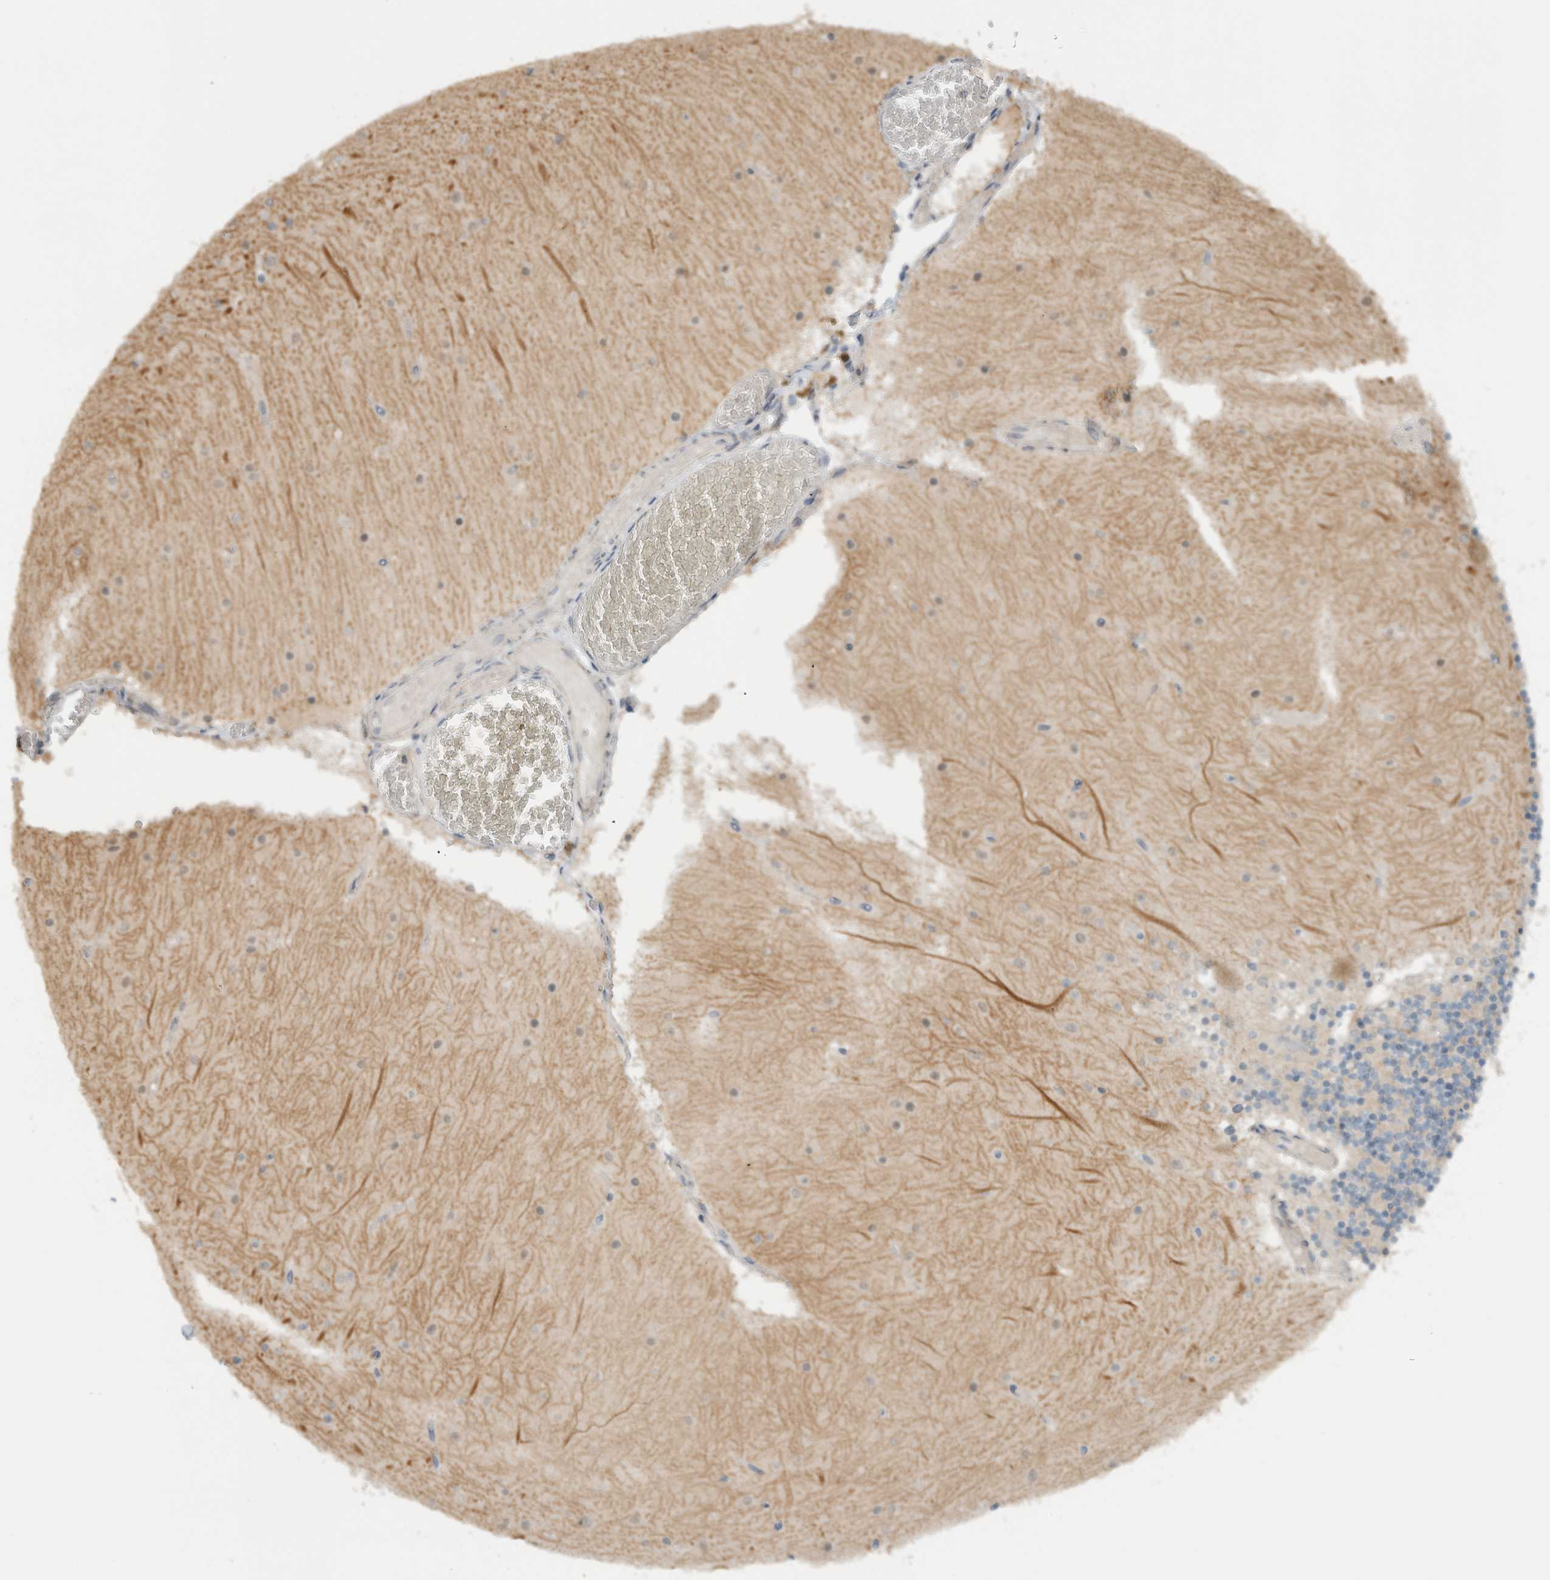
{"staining": {"intensity": "weak", "quantity": "25%-75%", "location": "cytoplasmic/membranous"}, "tissue": "cerebellum", "cell_type": "Cells in granular layer", "image_type": "normal", "snomed": [{"axis": "morphology", "description": "Normal tissue, NOS"}, {"axis": "topography", "description": "Cerebellum"}], "caption": "IHC histopathology image of benign human cerebellum stained for a protein (brown), which exhibits low levels of weak cytoplasmic/membranous expression in about 25%-75% of cells in granular layer.", "gene": "MPRIP", "patient": {"sex": "female", "age": 28}}